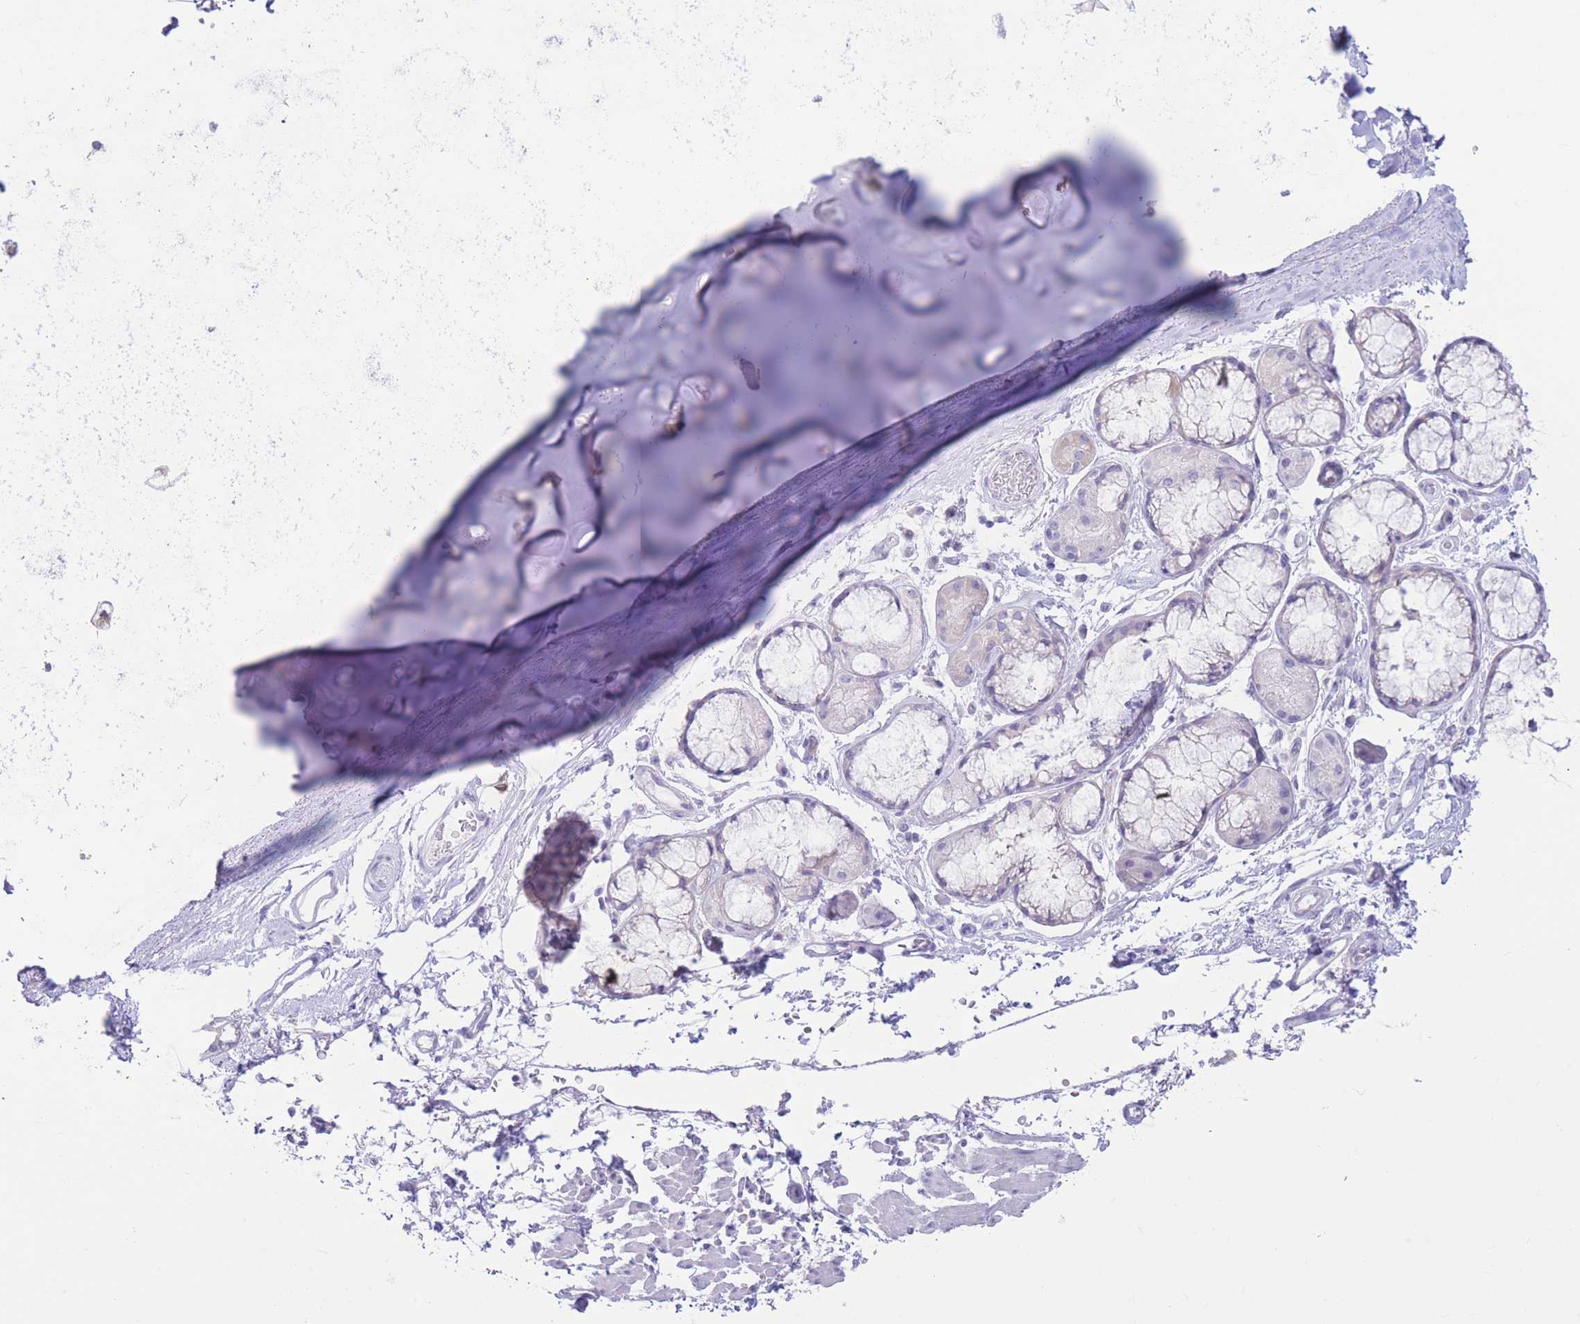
{"staining": {"intensity": "weak", "quantity": "<25%", "location": "cytoplasmic/membranous"}, "tissue": "soft tissue", "cell_type": "Chondrocytes", "image_type": "normal", "snomed": [{"axis": "morphology", "description": "Normal tissue, NOS"}, {"axis": "topography", "description": "Cartilage tissue"}], "caption": "High power microscopy histopathology image of an immunohistochemistry photomicrograph of benign soft tissue, revealing no significant staining in chondrocytes. Brightfield microscopy of immunohistochemistry (IHC) stained with DAB (brown) and hematoxylin (blue), captured at high magnification.", "gene": "FAH", "patient": {"sex": "male", "age": 73}}